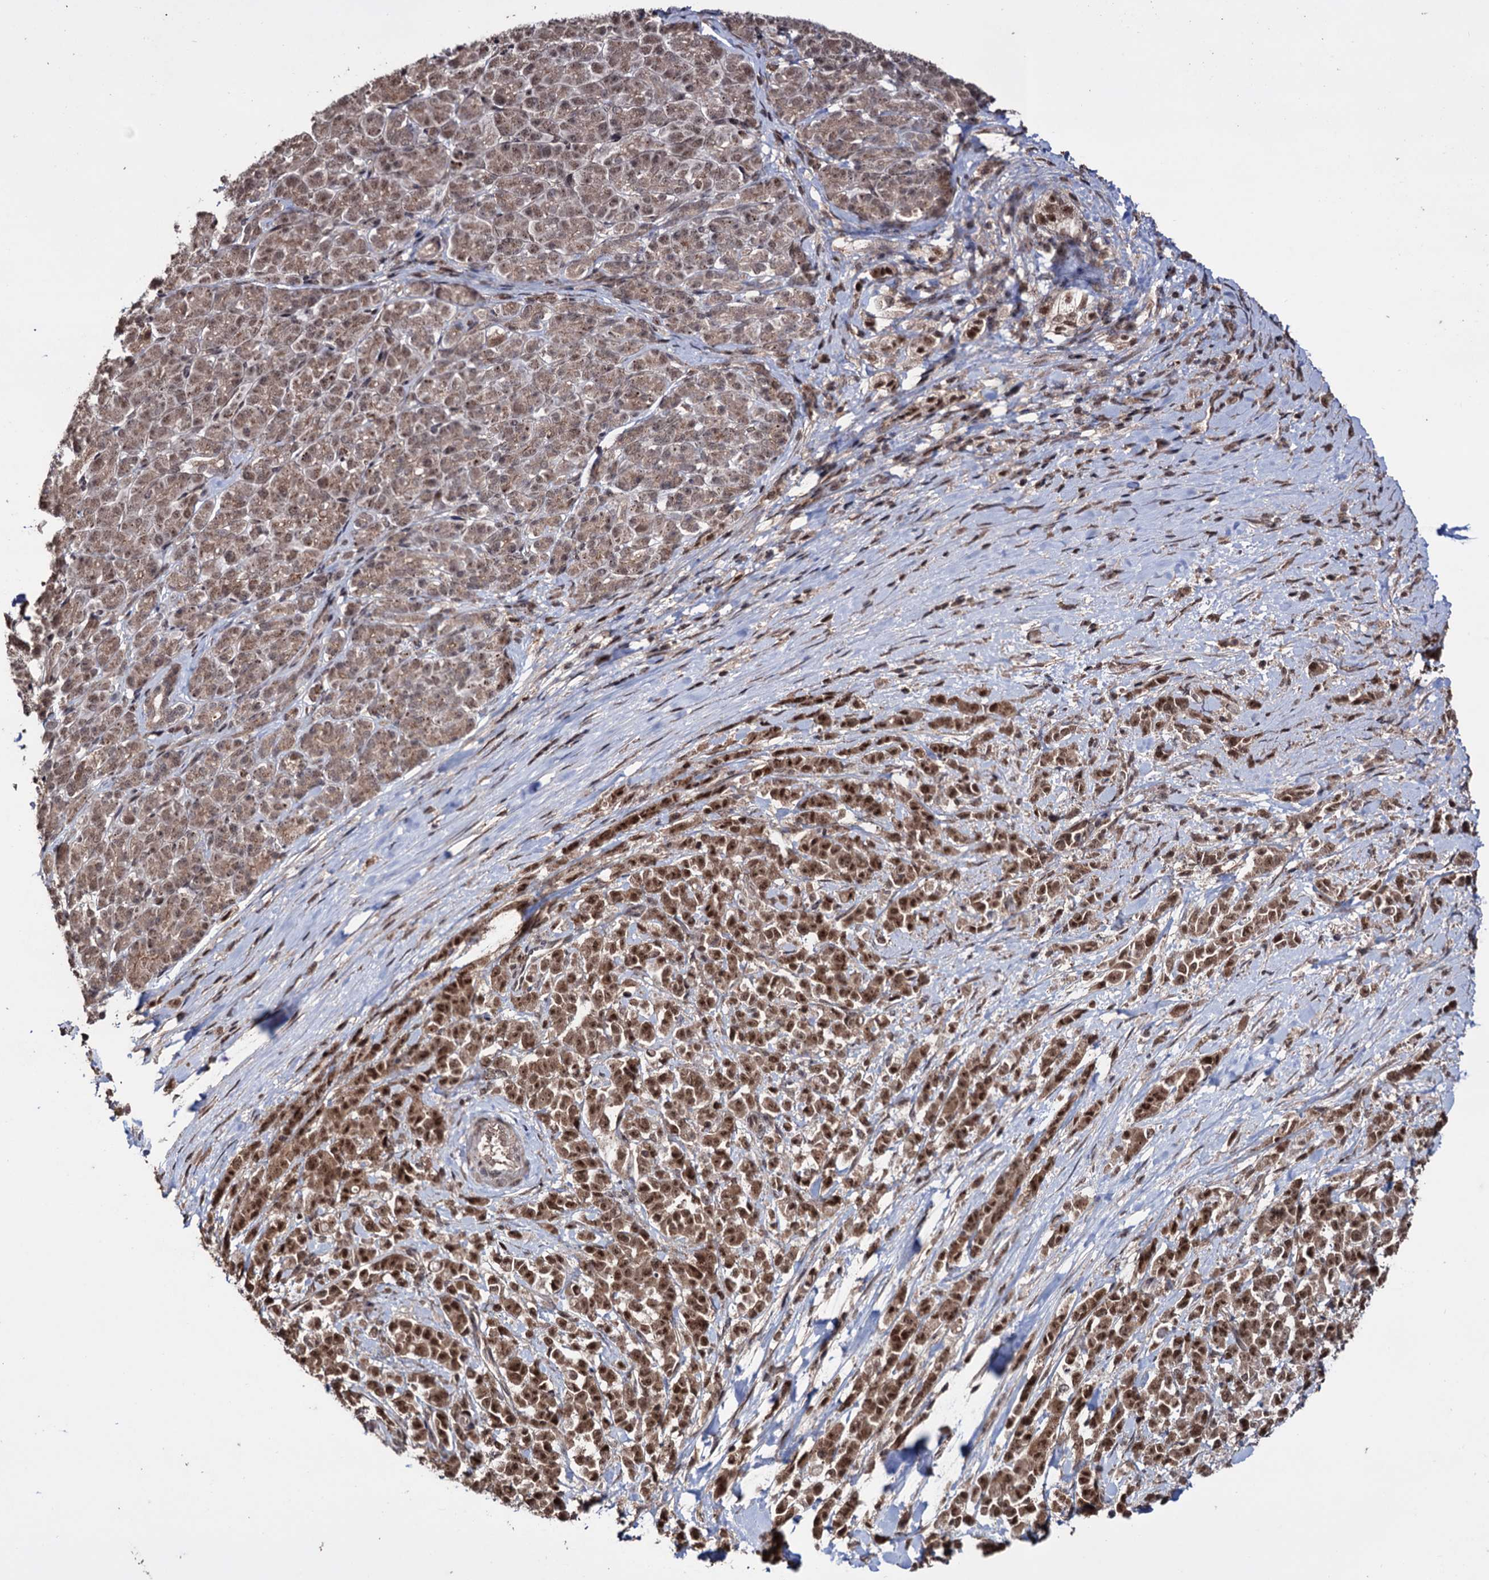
{"staining": {"intensity": "moderate", "quantity": ">75%", "location": "cytoplasmic/membranous,nuclear"}, "tissue": "pancreatic cancer", "cell_type": "Tumor cells", "image_type": "cancer", "snomed": [{"axis": "morphology", "description": "Normal tissue, NOS"}, {"axis": "morphology", "description": "Adenocarcinoma, NOS"}, {"axis": "topography", "description": "Pancreas"}], "caption": "The immunohistochemical stain shows moderate cytoplasmic/membranous and nuclear expression in tumor cells of pancreatic cancer (adenocarcinoma) tissue.", "gene": "KLF5", "patient": {"sex": "female", "age": 64}}